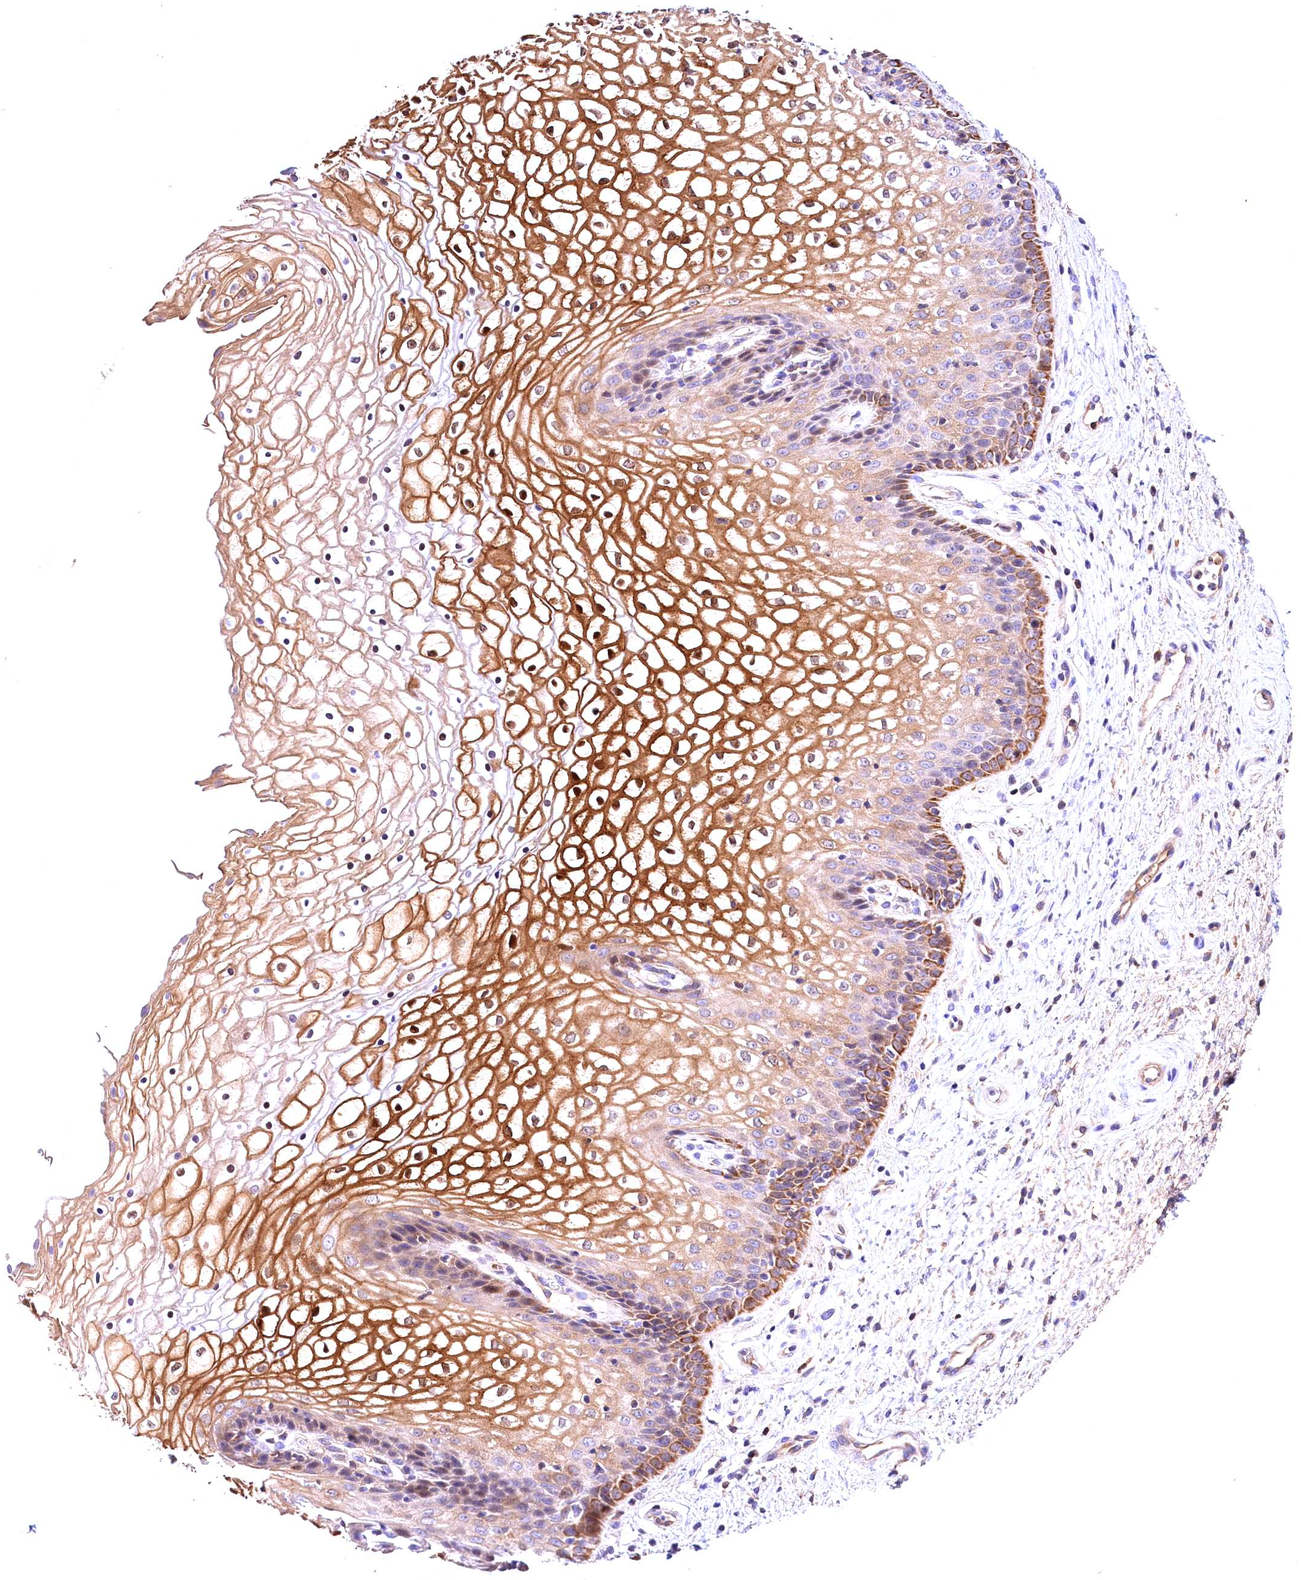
{"staining": {"intensity": "moderate", "quantity": ">75%", "location": "cytoplasmic/membranous"}, "tissue": "vagina", "cell_type": "Squamous epithelial cells", "image_type": "normal", "snomed": [{"axis": "morphology", "description": "Normal tissue, NOS"}, {"axis": "topography", "description": "Vagina"}], "caption": "Protein expression analysis of unremarkable vagina demonstrates moderate cytoplasmic/membranous expression in about >75% of squamous epithelial cells.", "gene": "PHAF1", "patient": {"sex": "female", "age": 34}}